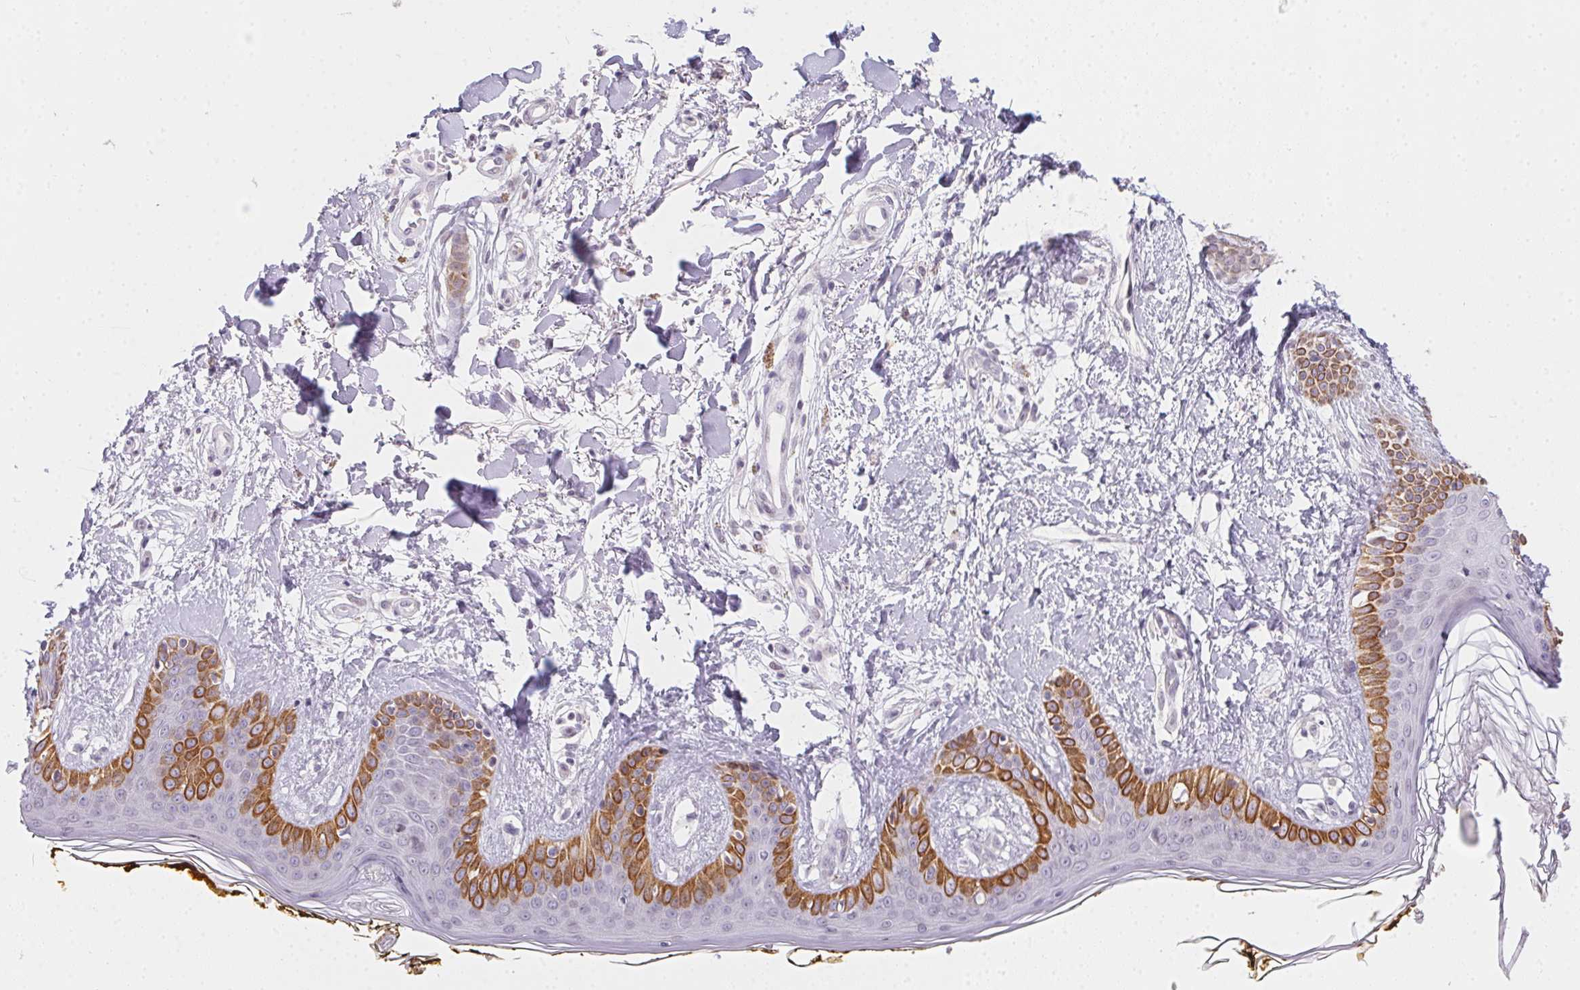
{"staining": {"intensity": "negative", "quantity": "none", "location": "none"}, "tissue": "skin", "cell_type": "Fibroblasts", "image_type": "normal", "snomed": [{"axis": "morphology", "description": "Normal tissue, NOS"}, {"axis": "topography", "description": "Skin"}], "caption": "High power microscopy photomicrograph of an immunohistochemistry (IHC) micrograph of unremarkable skin, revealing no significant staining in fibroblasts. Brightfield microscopy of IHC stained with DAB (3,3'-diaminobenzidine) (brown) and hematoxylin (blue), captured at high magnification.", "gene": "MORC1", "patient": {"sex": "female", "age": 34}}